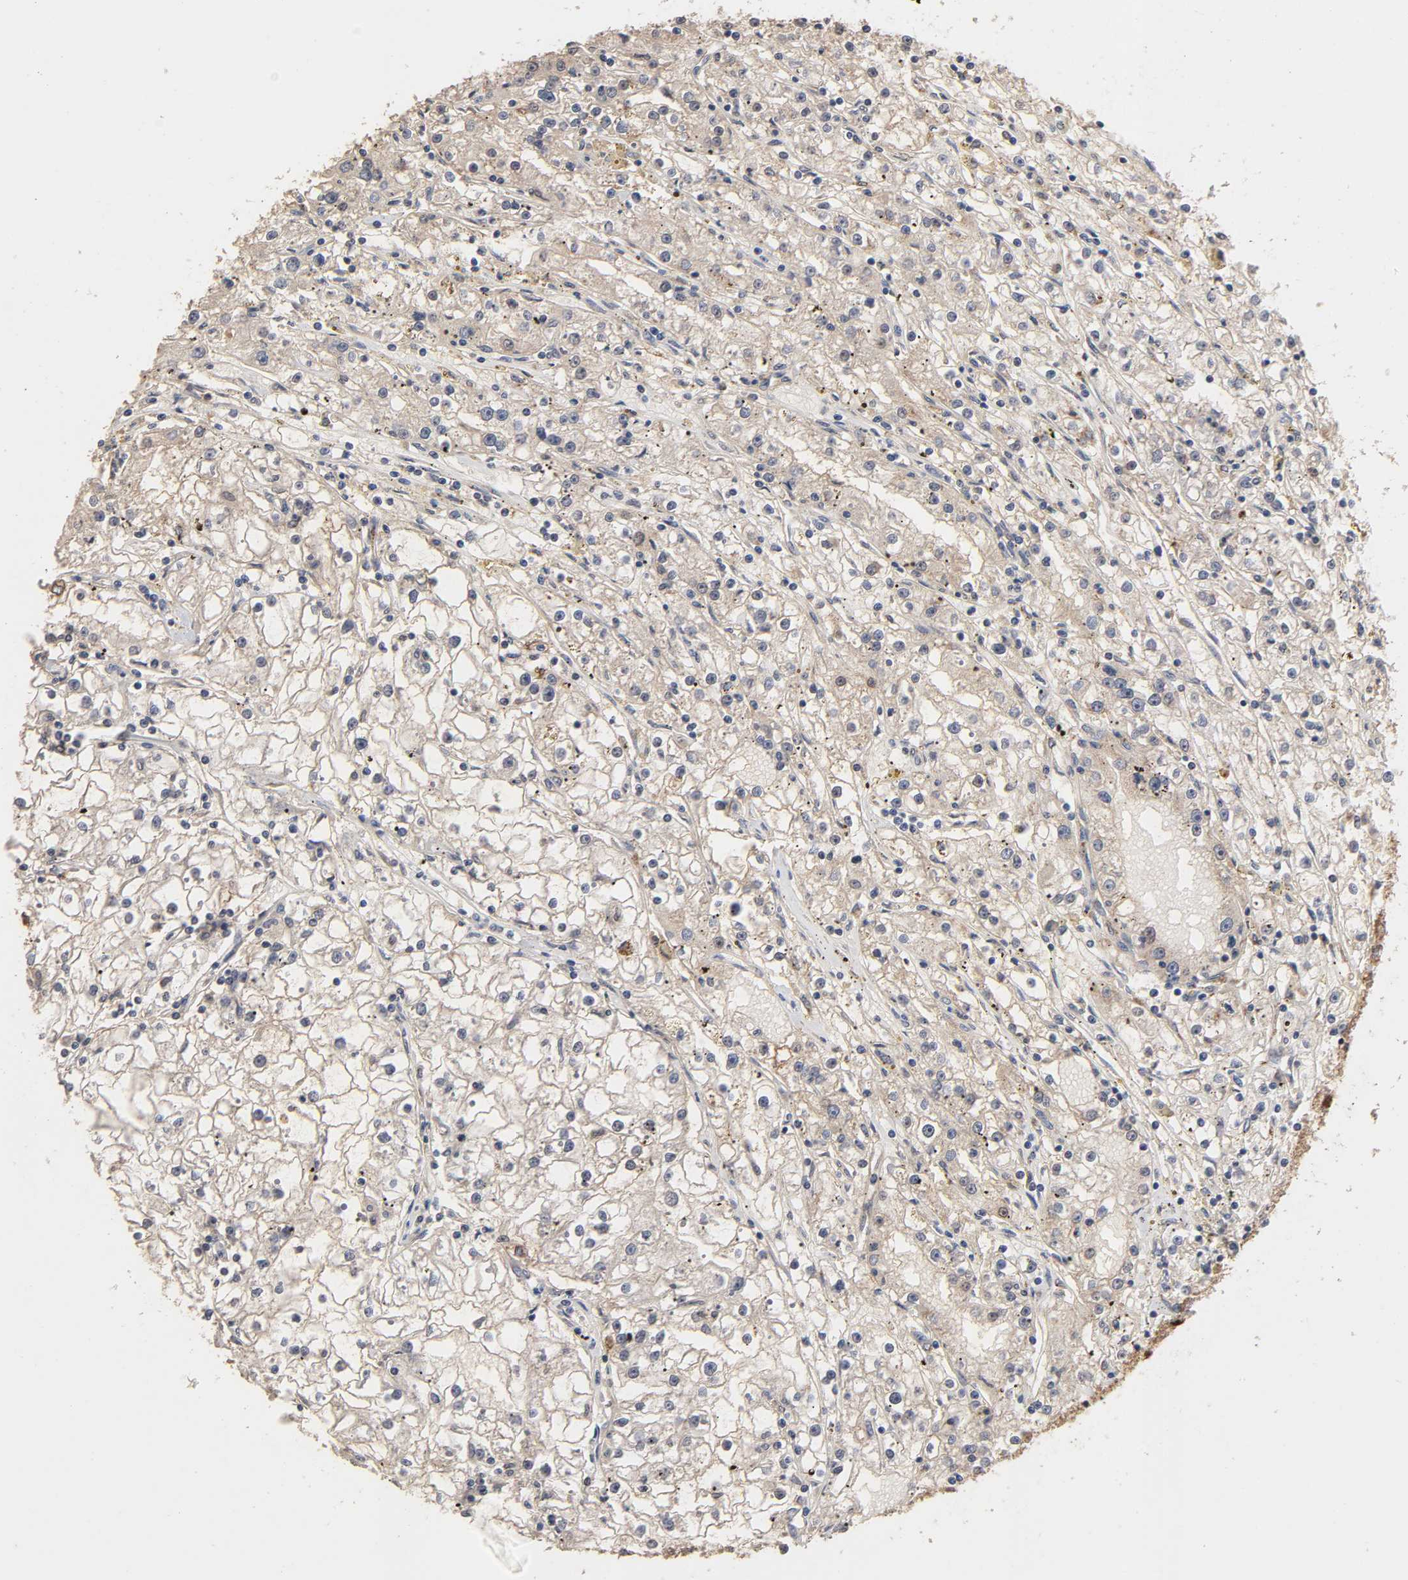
{"staining": {"intensity": "weak", "quantity": "25%-75%", "location": "cytoplasmic/membranous"}, "tissue": "renal cancer", "cell_type": "Tumor cells", "image_type": "cancer", "snomed": [{"axis": "morphology", "description": "Adenocarcinoma, NOS"}, {"axis": "topography", "description": "Kidney"}], "caption": "IHC photomicrograph of neoplastic tissue: human renal adenocarcinoma stained using immunohistochemistry demonstrates low levels of weak protein expression localized specifically in the cytoplasmic/membranous of tumor cells, appearing as a cytoplasmic/membranous brown color.", "gene": "CYCS", "patient": {"sex": "male", "age": 56}}